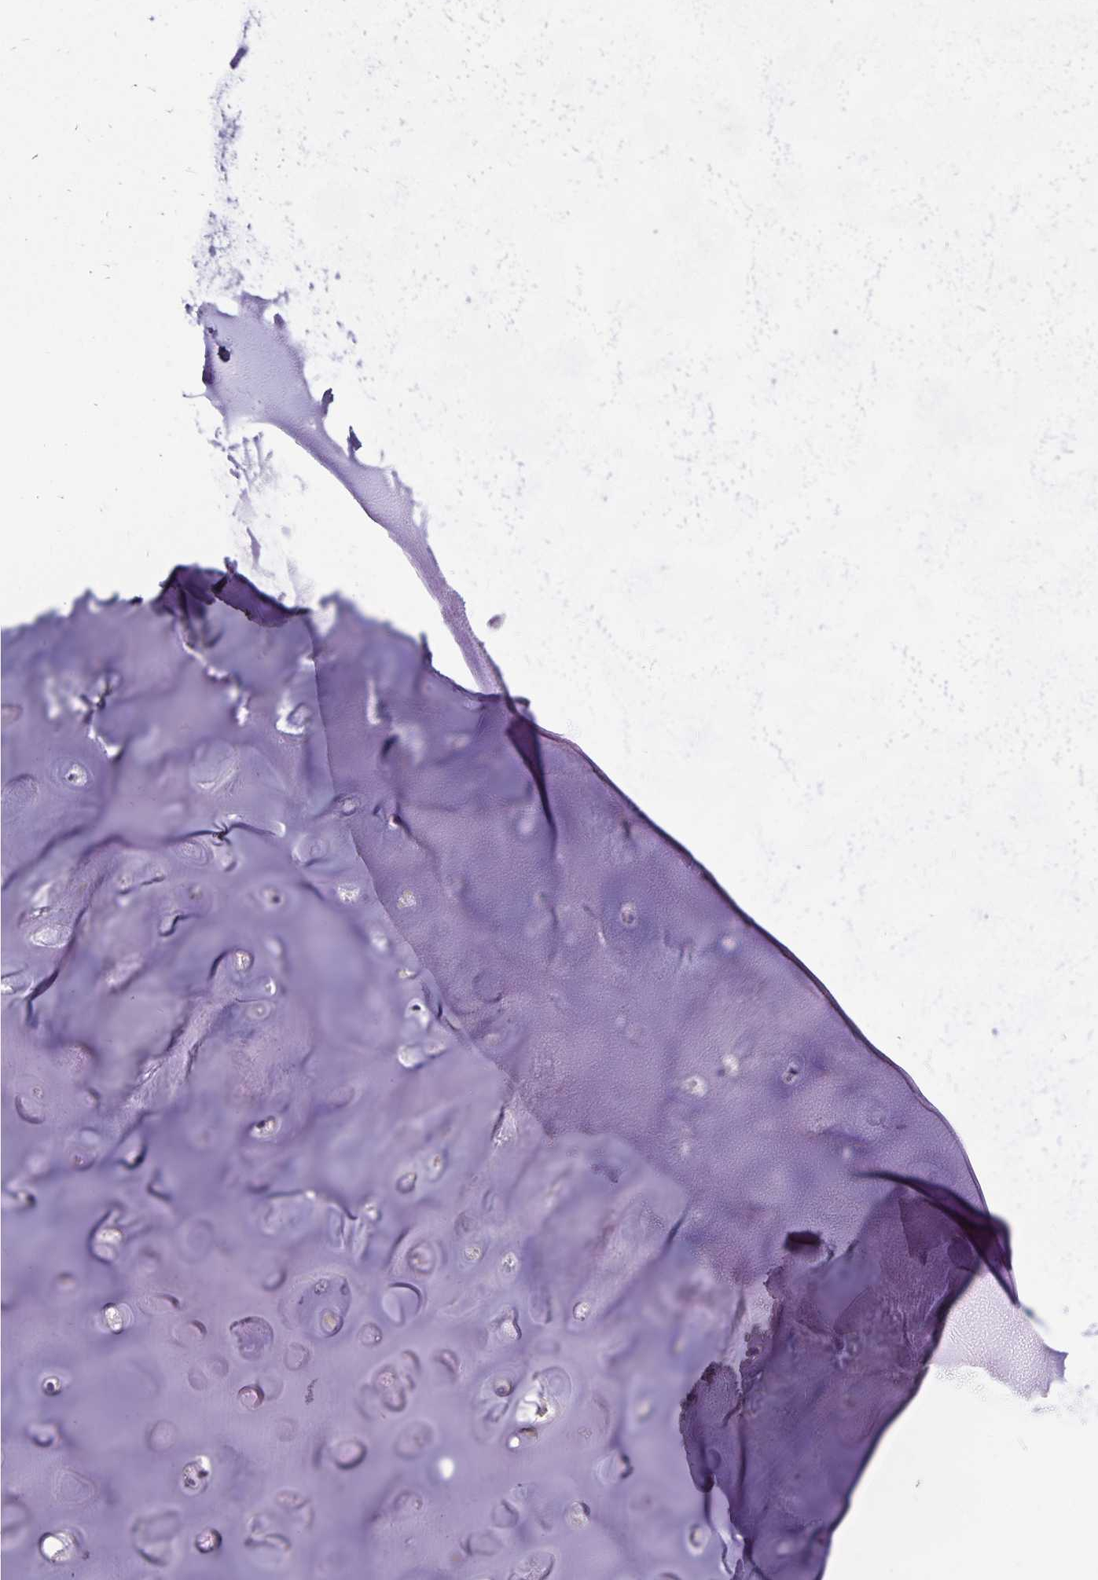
{"staining": {"intensity": "negative", "quantity": "none", "location": "none"}, "tissue": "soft tissue", "cell_type": "Chondrocytes", "image_type": "normal", "snomed": [{"axis": "morphology", "description": "Normal tissue, NOS"}, {"axis": "morphology", "description": "Squamous cell carcinoma, NOS"}, {"axis": "topography", "description": "Cartilage tissue"}, {"axis": "topography", "description": "Bronchus"}, {"axis": "topography", "description": "Lung"}], "caption": "High power microscopy photomicrograph of an IHC micrograph of benign soft tissue, revealing no significant staining in chondrocytes.", "gene": "RPRML", "patient": {"sex": "male", "age": 66}}